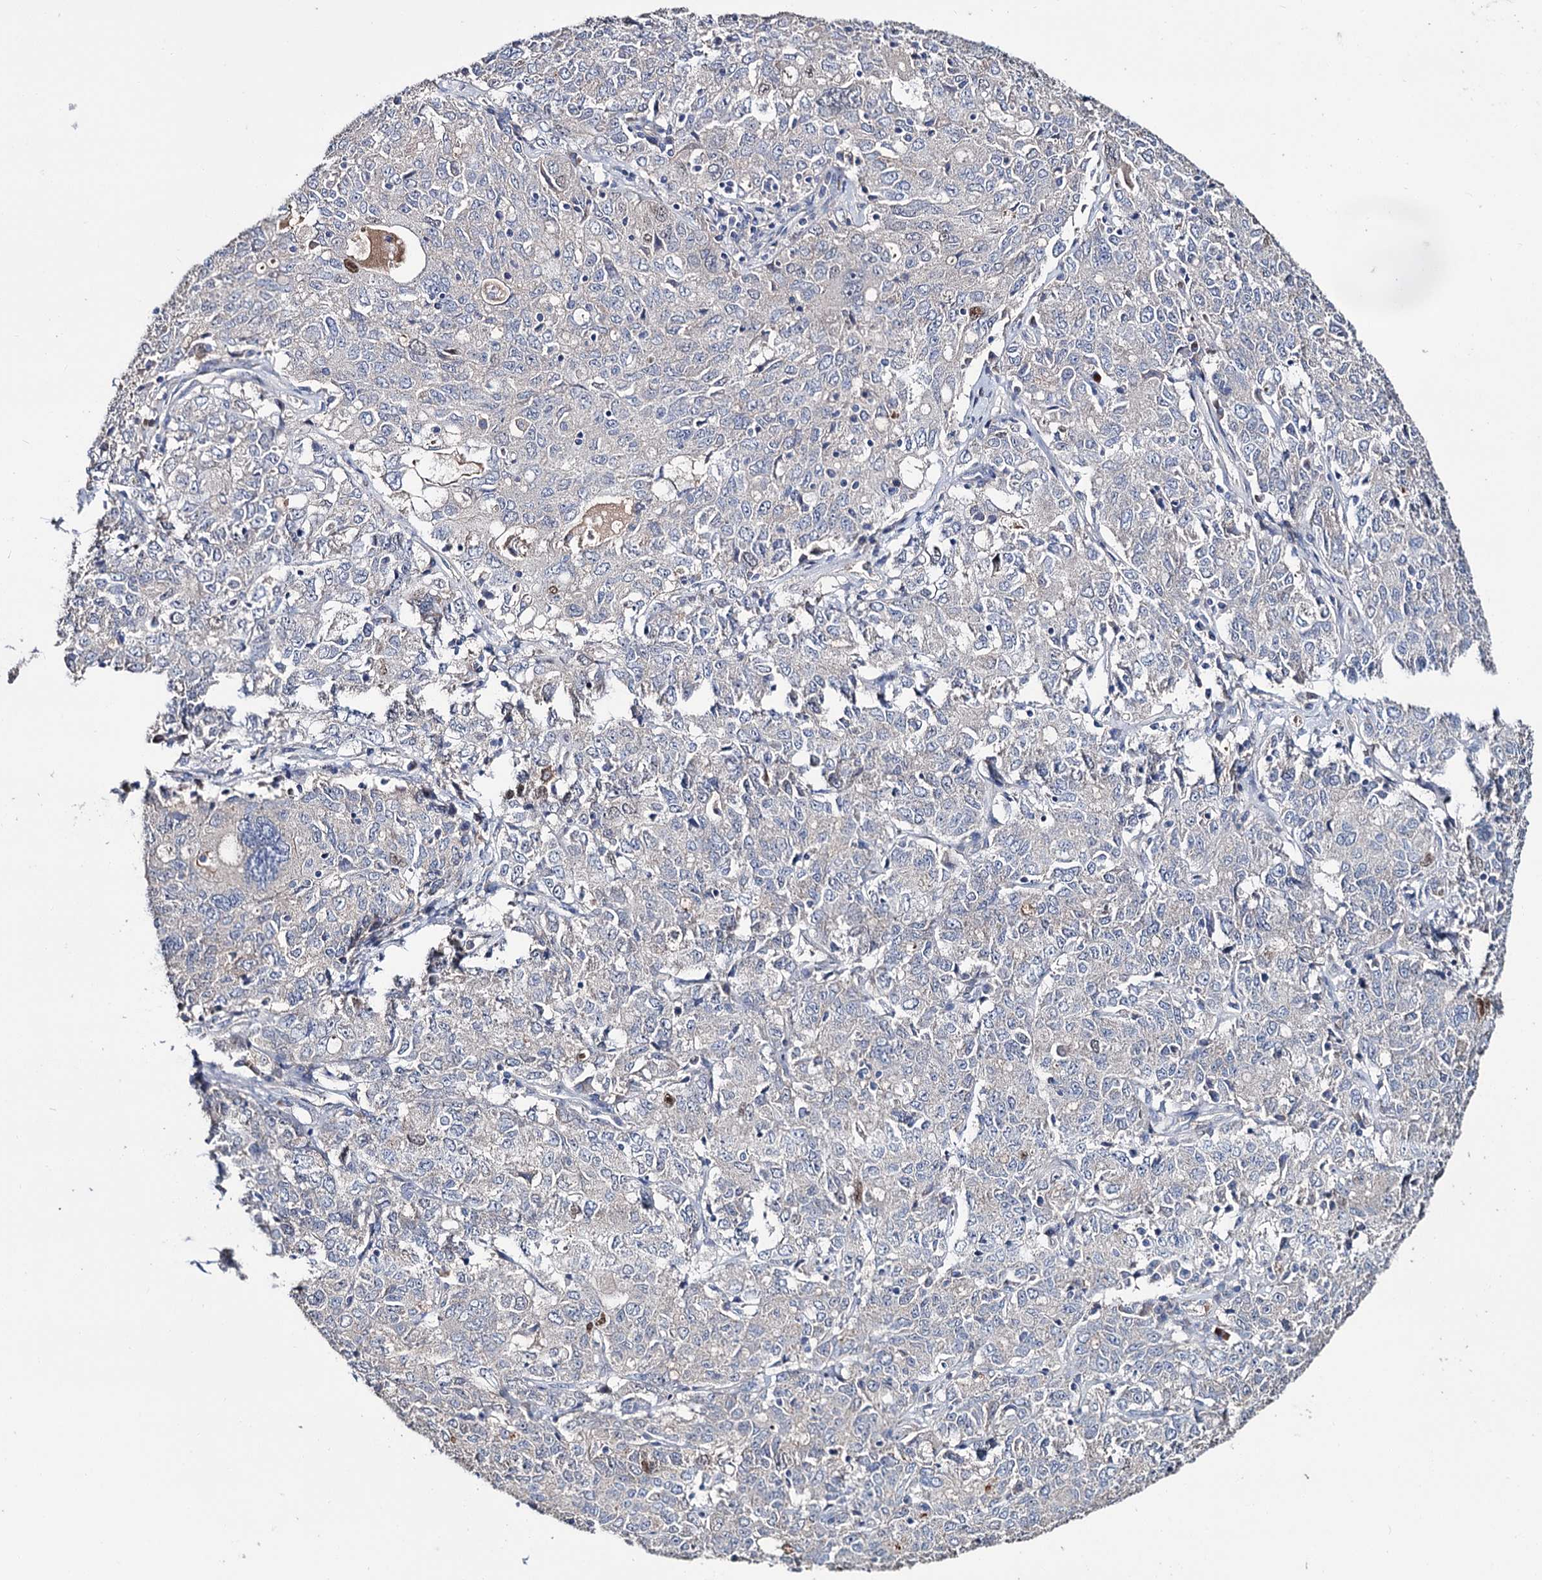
{"staining": {"intensity": "negative", "quantity": "none", "location": "none"}, "tissue": "ovarian cancer", "cell_type": "Tumor cells", "image_type": "cancer", "snomed": [{"axis": "morphology", "description": "Carcinoma, endometroid"}, {"axis": "topography", "description": "Ovary"}], "caption": "Photomicrograph shows no significant protein staining in tumor cells of ovarian cancer.", "gene": "EPB41L5", "patient": {"sex": "female", "age": 62}}